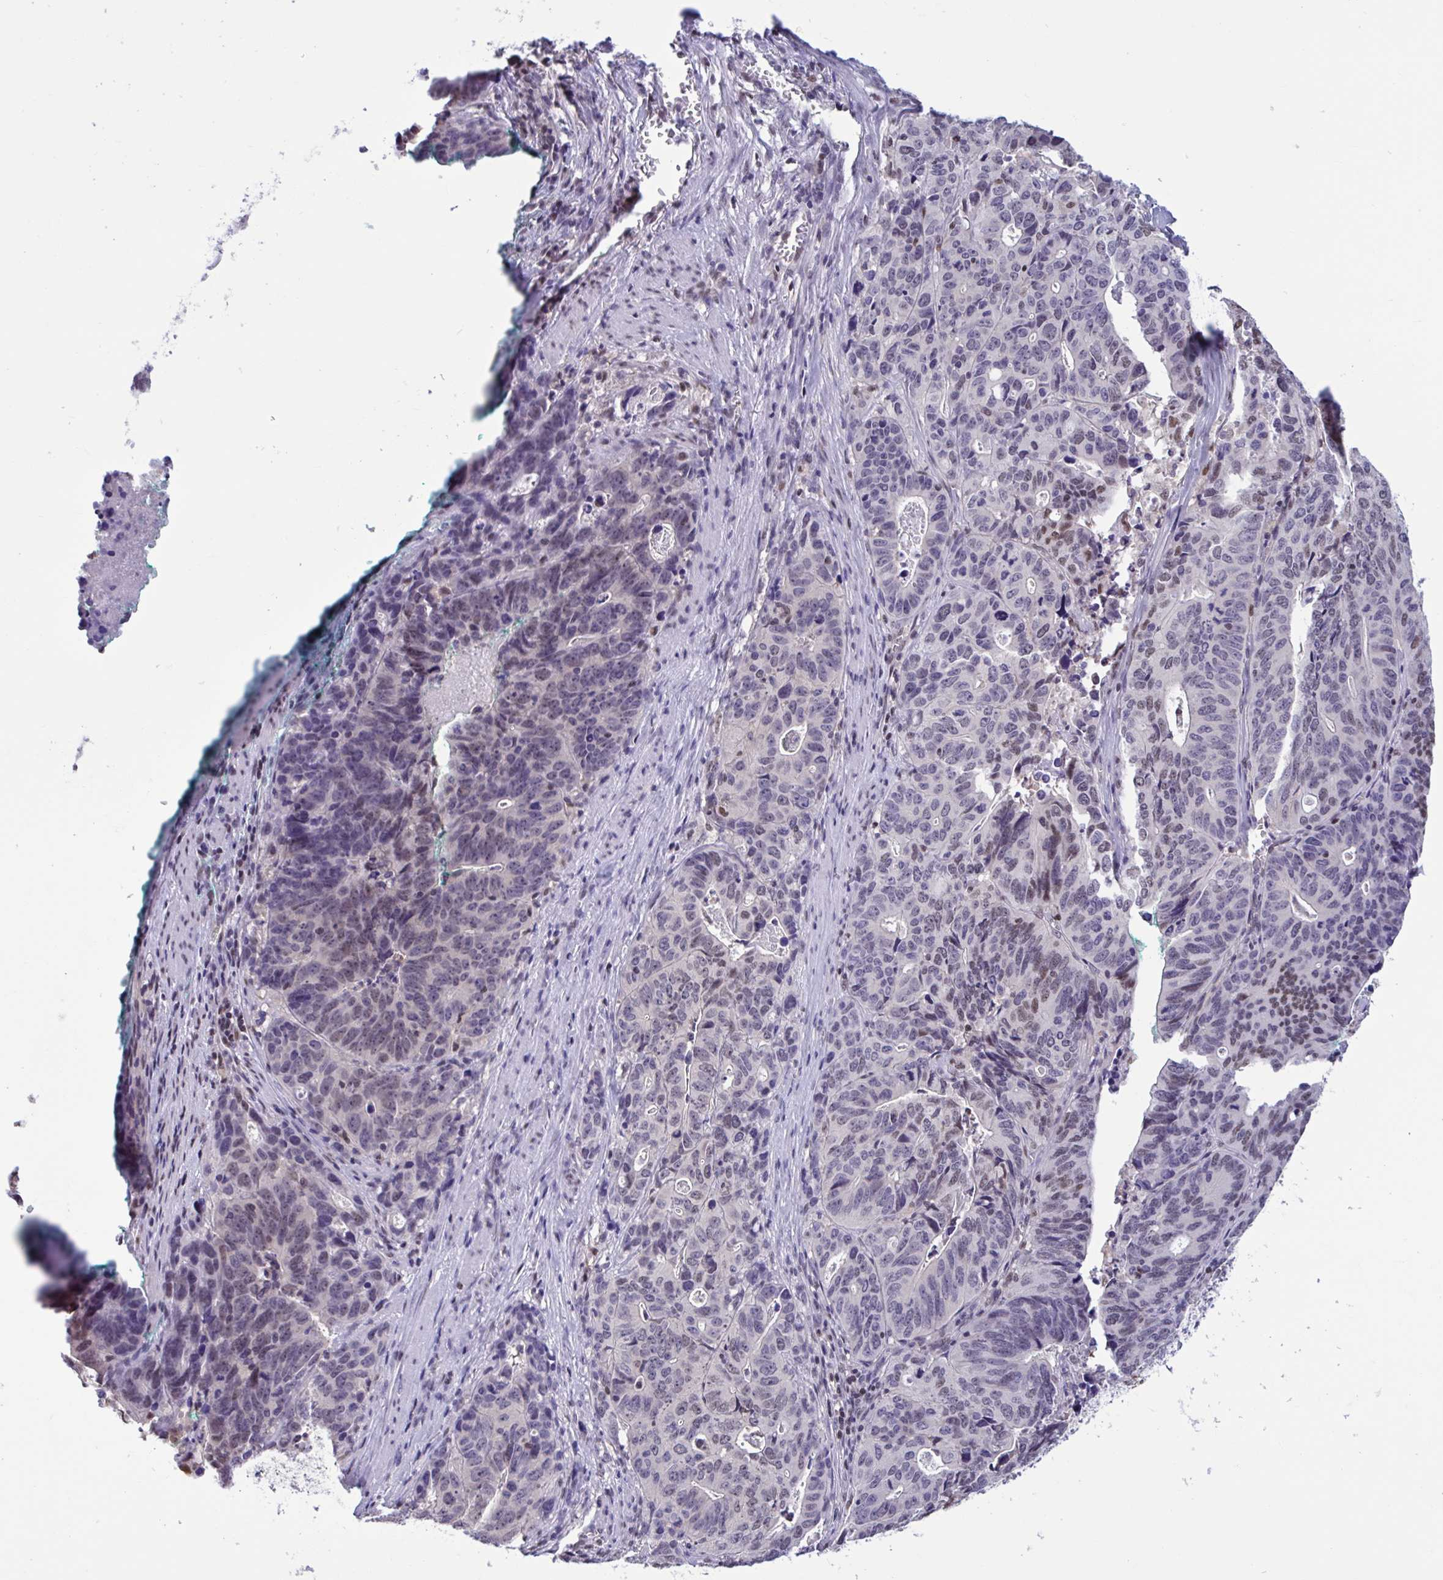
{"staining": {"intensity": "weak", "quantity": "<25%", "location": "nuclear"}, "tissue": "stomach cancer", "cell_type": "Tumor cells", "image_type": "cancer", "snomed": [{"axis": "morphology", "description": "Adenocarcinoma, NOS"}, {"axis": "topography", "description": "Stomach, upper"}], "caption": "IHC image of human stomach adenocarcinoma stained for a protein (brown), which demonstrates no expression in tumor cells.", "gene": "RBL1", "patient": {"sex": "female", "age": 67}}